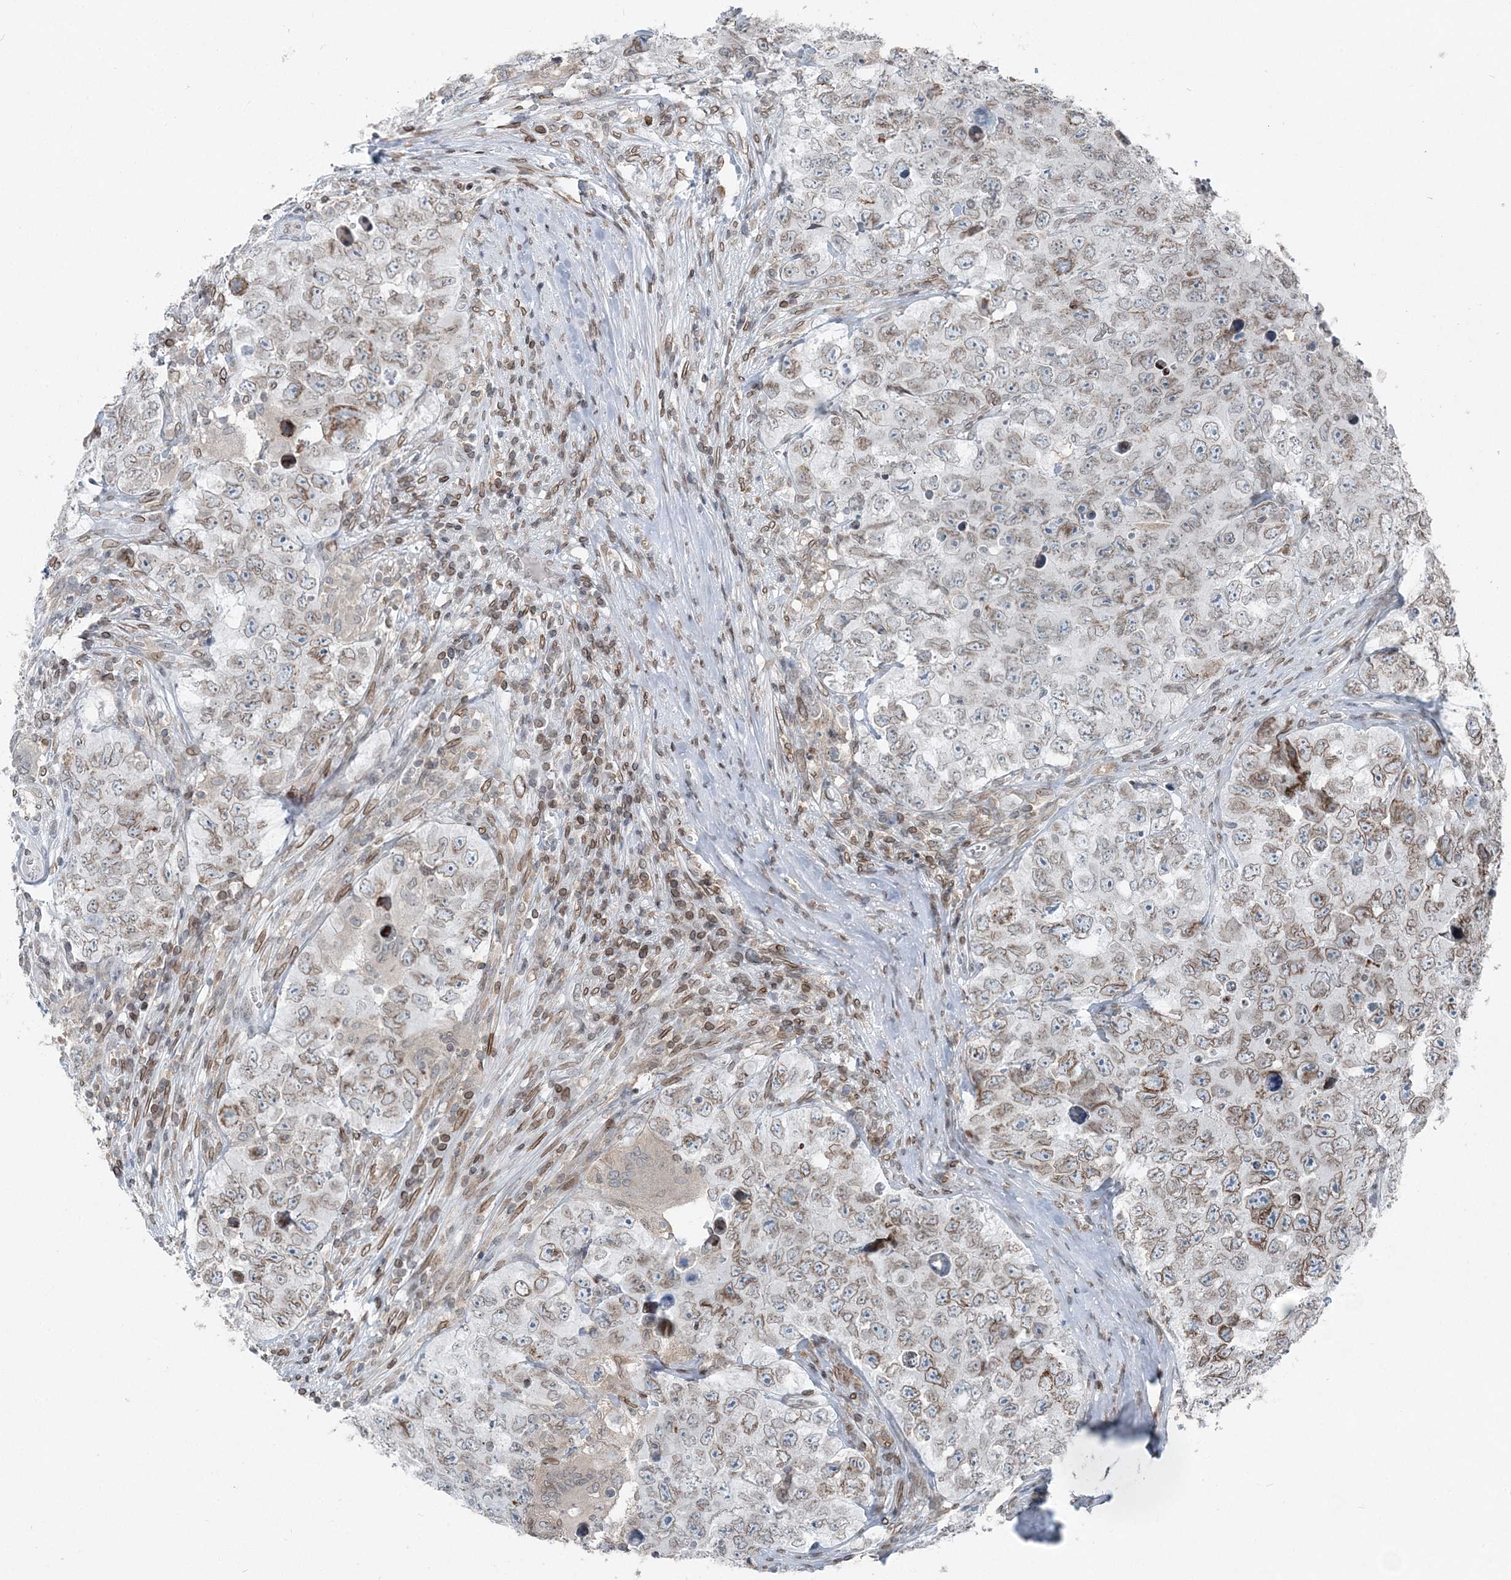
{"staining": {"intensity": "moderate", "quantity": "25%-75%", "location": "cytoplasmic/membranous,nuclear"}, "tissue": "testis cancer", "cell_type": "Tumor cells", "image_type": "cancer", "snomed": [{"axis": "morphology", "description": "Seminoma, NOS"}, {"axis": "morphology", "description": "Carcinoma, Embryonal, NOS"}, {"axis": "topography", "description": "Testis"}], "caption": "Immunohistochemistry micrograph of neoplastic tissue: testis cancer (embryonal carcinoma) stained using immunohistochemistry (IHC) shows medium levels of moderate protein expression localized specifically in the cytoplasmic/membranous and nuclear of tumor cells, appearing as a cytoplasmic/membranous and nuclear brown color.", "gene": "GJD4", "patient": {"sex": "male", "age": 43}}